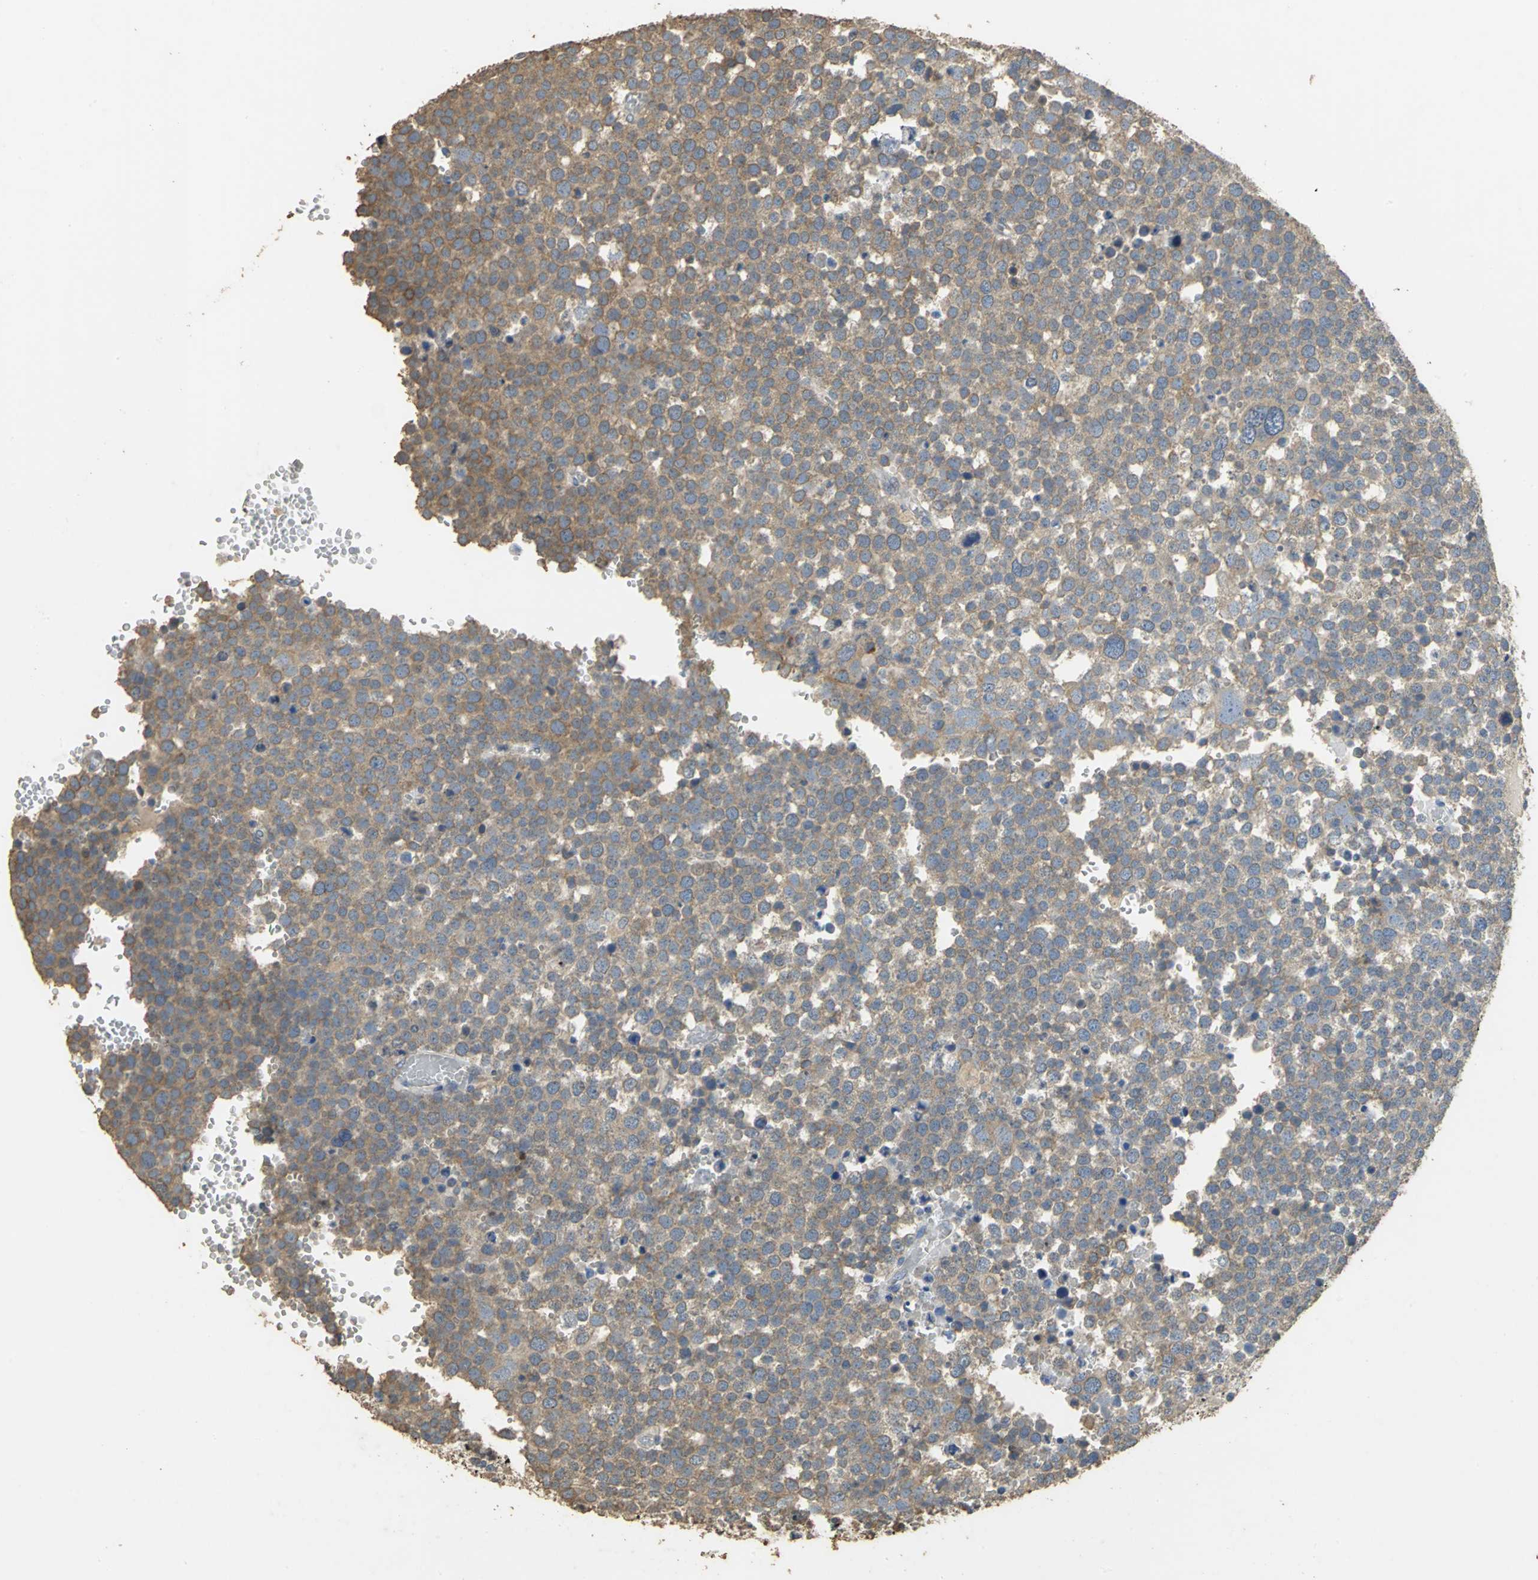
{"staining": {"intensity": "moderate", "quantity": ">75%", "location": "cytoplasmic/membranous"}, "tissue": "testis cancer", "cell_type": "Tumor cells", "image_type": "cancer", "snomed": [{"axis": "morphology", "description": "Seminoma, NOS"}, {"axis": "topography", "description": "Testis"}], "caption": "Protein staining of testis cancer tissue demonstrates moderate cytoplasmic/membranous staining in approximately >75% of tumor cells. (IHC, brightfield microscopy, high magnification).", "gene": "ACSL4", "patient": {"sex": "male", "age": 71}}